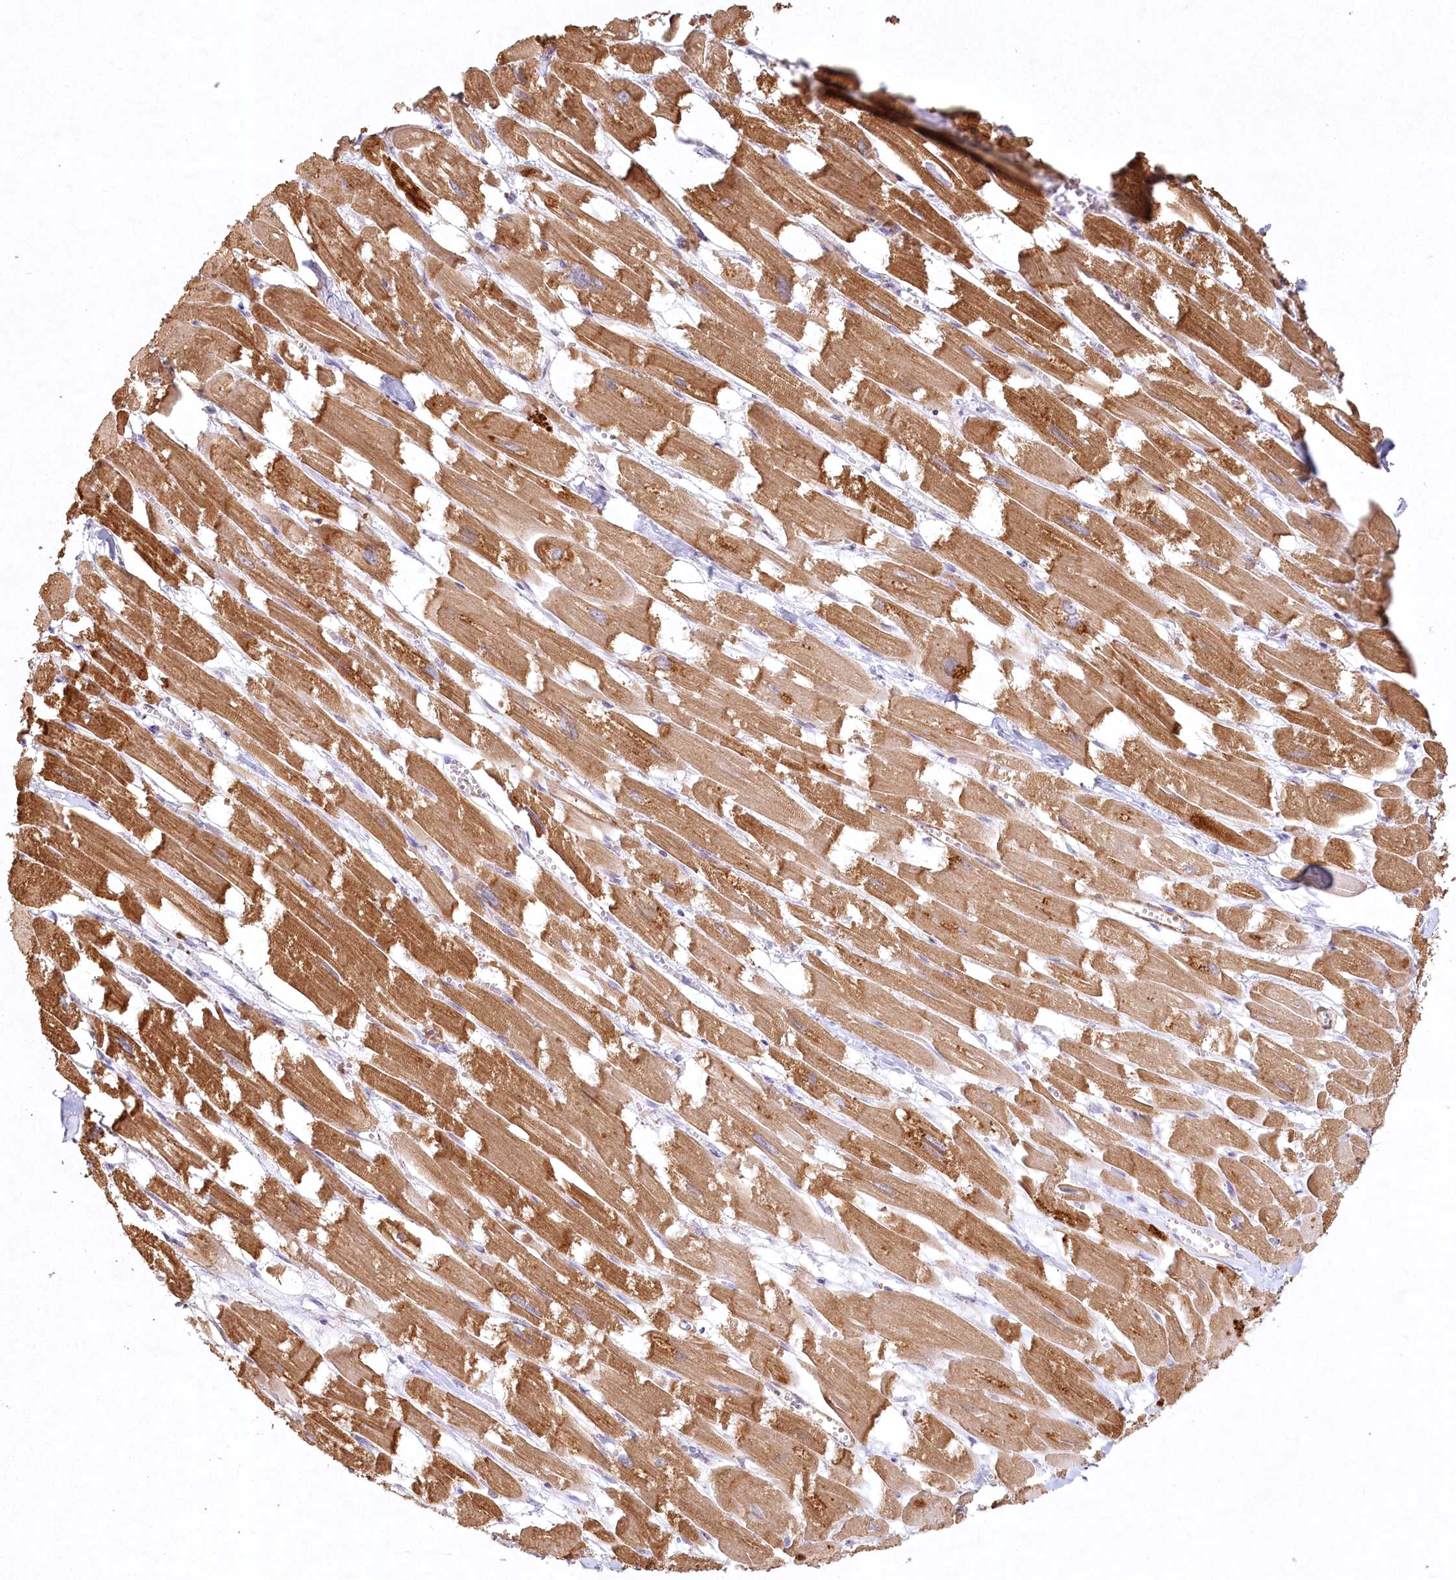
{"staining": {"intensity": "moderate", "quantity": ">75%", "location": "cytoplasmic/membranous"}, "tissue": "heart muscle", "cell_type": "Cardiomyocytes", "image_type": "normal", "snomed": [{"axis": "morphology", "description": "Normal tissue, NOS"}, {"axis": "topography", "description": "Heart"}], "caption": "This histopathology image demonstrates IHC staining of benign human heart muscle, with medium moderate cytoplasmic/membranous positivity in about >75% of cardiomyocytes.", "gene": "INPP4B", "patient": {"sex": "male", "age": 54}}